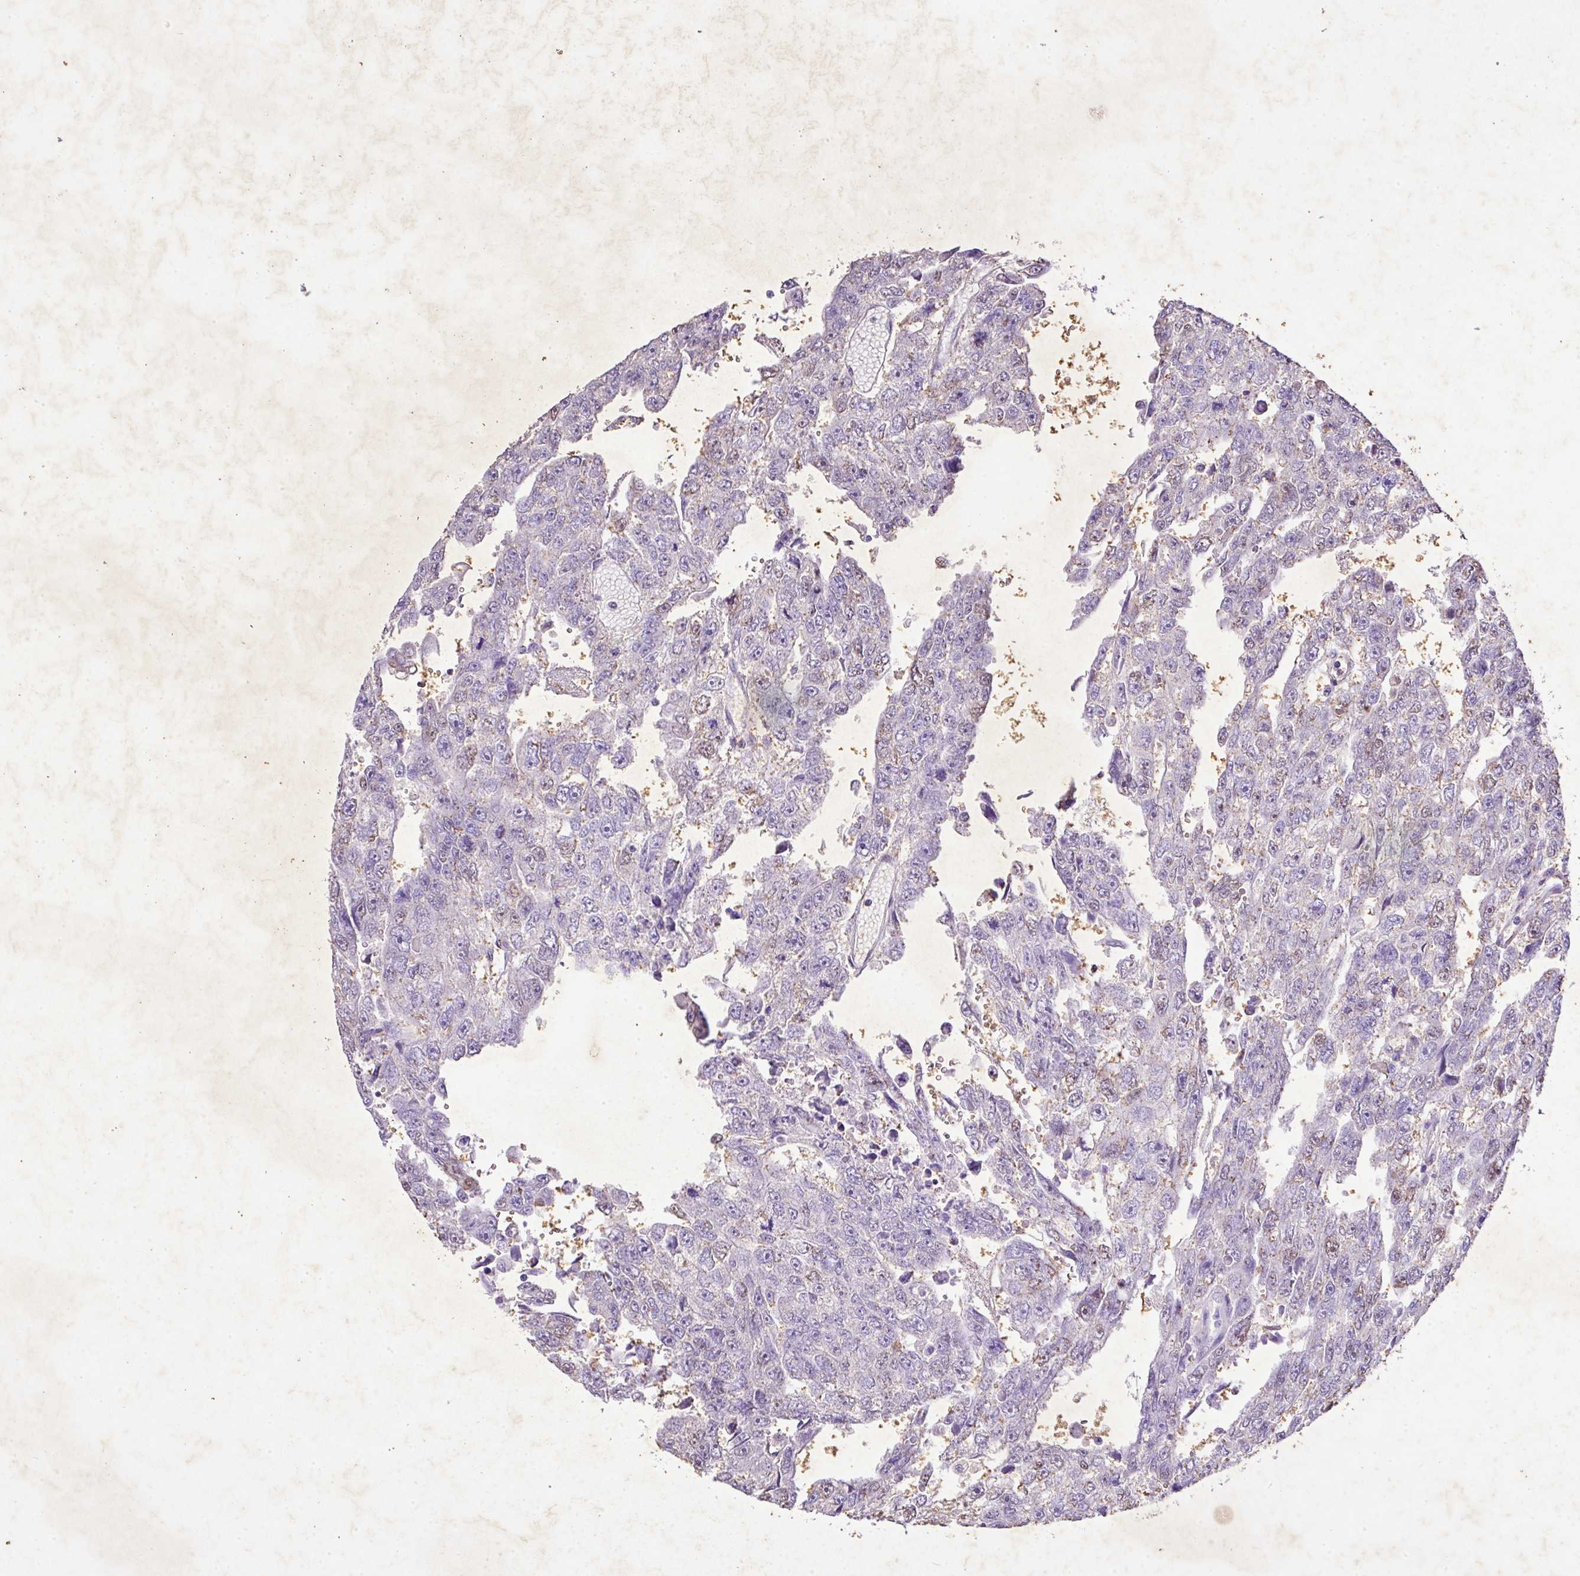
{"staining": {"intensity": "negative", "quantity": "none", "location": "none"}, "tissue": "testis cancer", "cell_type": "Tumor cells", "image_type": "cancer", "snomed": [{"axis": "morphology", "description": "Carcinoma, Embryonal, NOS"}, {"axis": "topography", "description": "Testis"}], "caption": "The micrograph reveals no staining of tumor cells in embryonal carcinoma (testis).", "gene": "KCNJ11", "patient": {"sex": "male", "age": 20}}